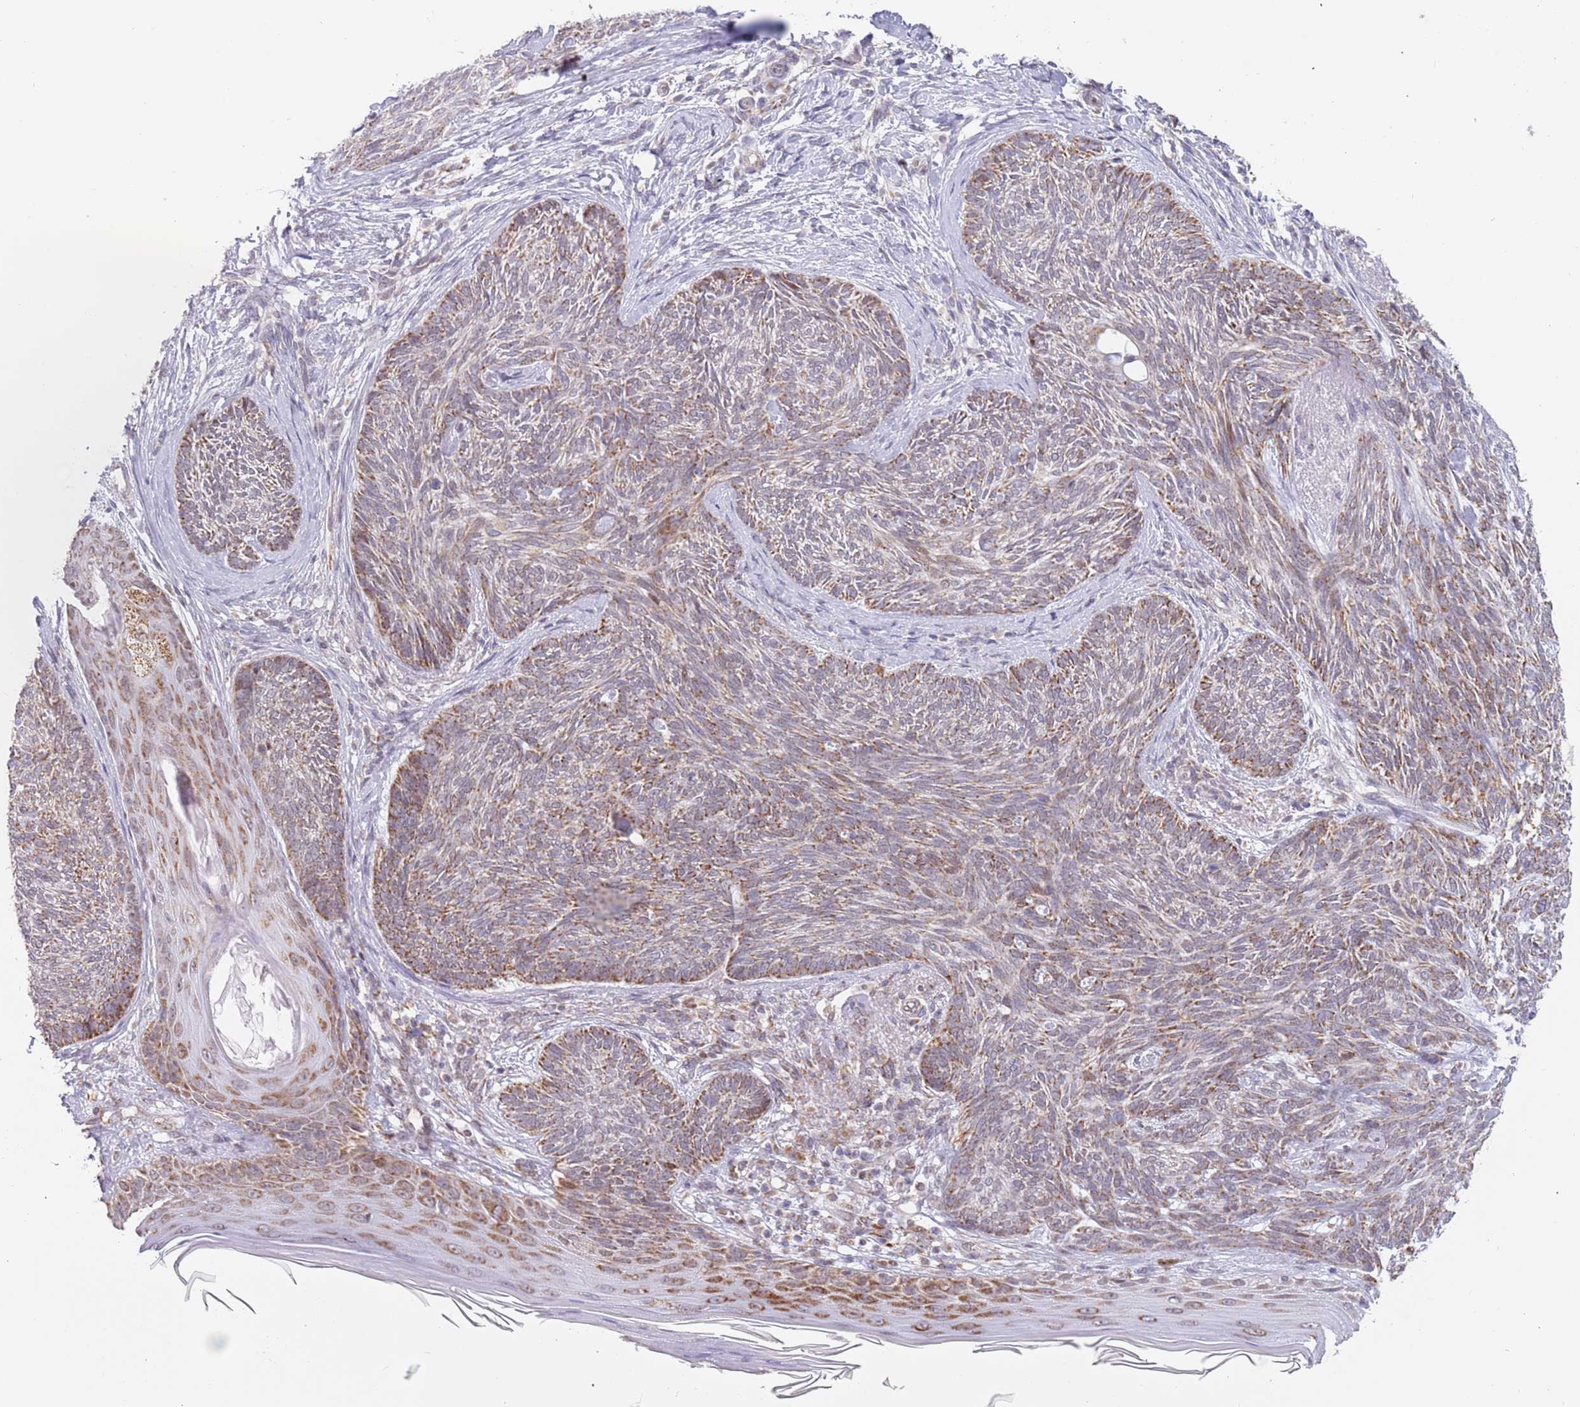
{"staining": {"intensity": "moderate", "quantity": ">75%", "location": "cytoplasmic/membranous"}, "tissue": "skin cancer", "cell_type": "Tumor cells", "image_type": "cancer", "snomed": [{"axis": "morphology", "description": "Basal cell carcinoma"}, {"axis": "topography", "description": "Skin"}], "caption": "About >75% of tumor cells in skin cancer (basal cell carcinoma) demonstrate moderate cytoplasmic/membranous protein positivity as visualized by brown immunohistochemical staining.", "gene": "TIMM13", "patient": {"sex": "male", "age": 73}}